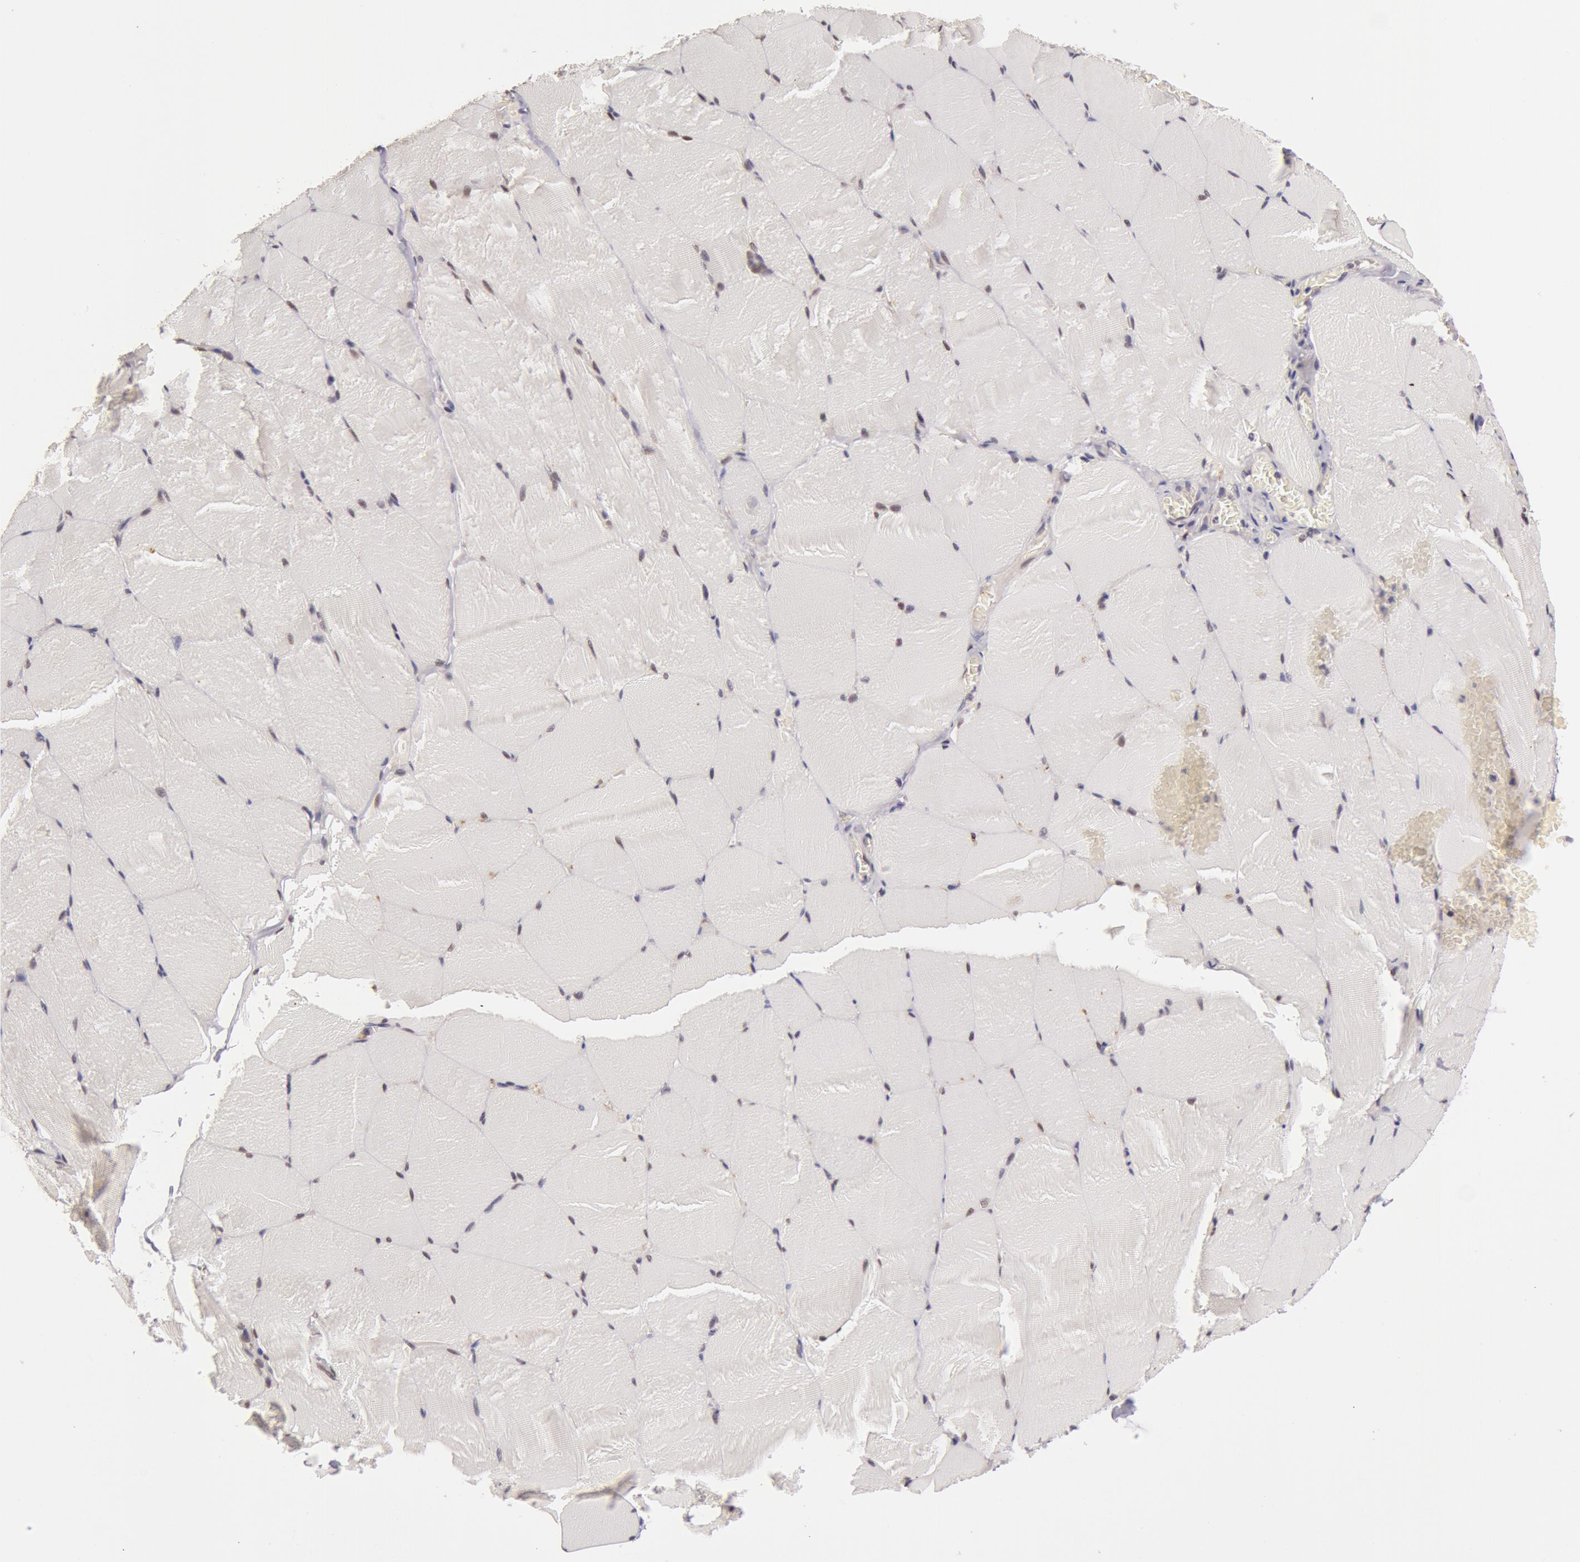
{"staining": {"intensity": "negative", "quantity": "none", "location": "none"}, "tissue": "skeletal muscle", "cell_type": "Myocytes", "image_type": "normal", "snomed": [{"axis": "morphology", "description": "Normal tissue, NOS"}, {"axis": "topography", "description": "Skeletal muscle"}], "caption": "This is an IHC image of unremarkable skeletal muscle. There is no positivity in myocytes.", "gene": "SYTL4", "patient": {"sex": "male", "age": 71}}